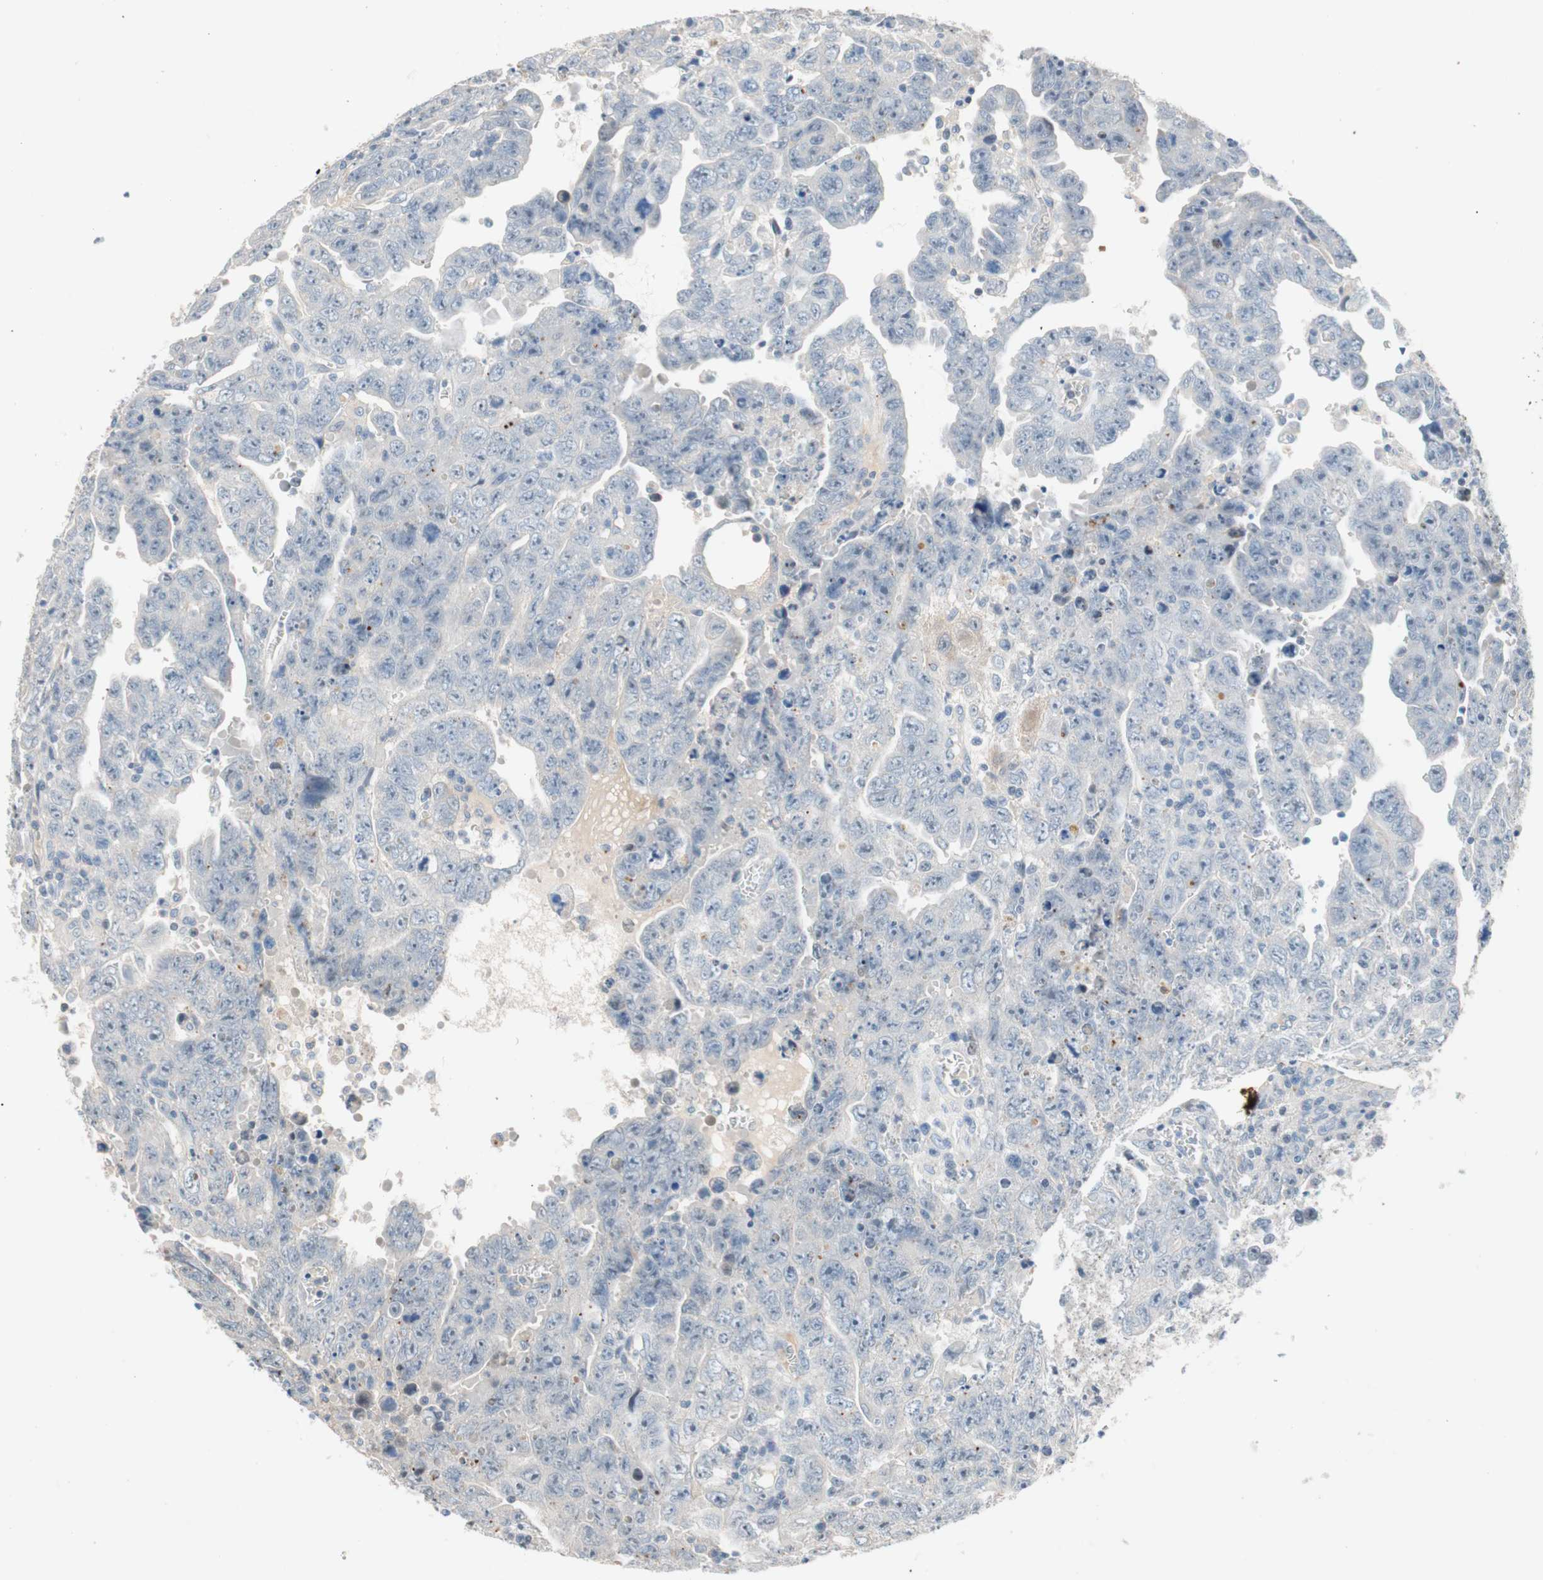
{"staining": {"intensity": "negative", "quantity": "none", "location": "none"}, "tissue": "testis cancer", "cell_type": "Tumor cells", "image_type": "cancer", "snomed": [{"axis": "morphology", "description": "Carcinoma, Embryonal, NOS"}, {"axis": "topography", "description": "Testis"}], "caption": "Immunohistochemistry of human embryonal carcinoma (testis) shows no positivity in tumor cells.", "gene": "PDZK1", "patient": {"sex": "male", "age": 28}}